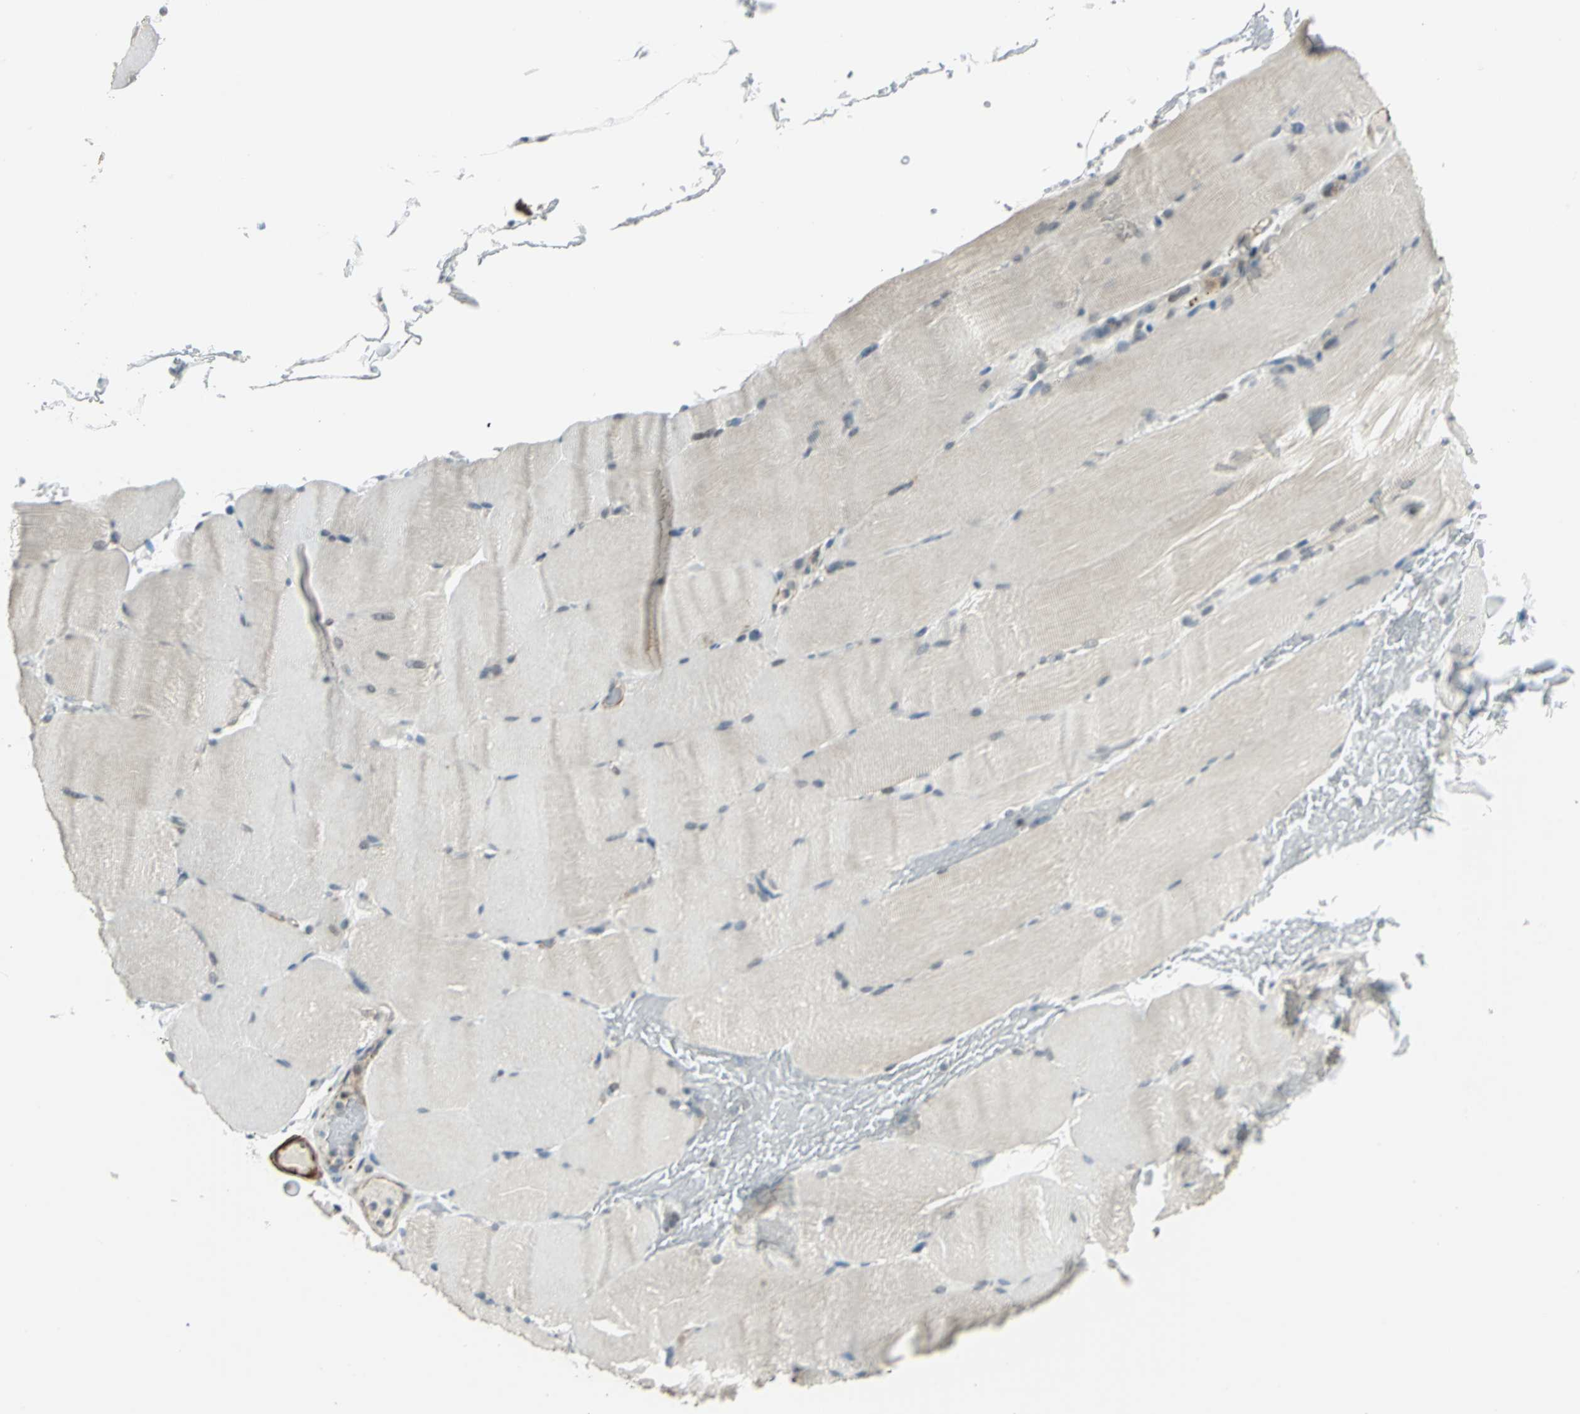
{"staining": {"intensity": "negative", "quantity": "none", "location": "none"}, "tissue": "skeletal muscle", "cell_type": "Myocytes", "image_type": "normal", "snomed": [{"axis": "morphology", "description": "Normal tissue, NOS"}, {"axis": "topography", "description": "Skeletal muscle"}, {"axis": "topography", "description": "Parathyroid gland"}], "caption": "A photomicrograph of skeletal muscle stained for a protein reveals no brown staining in myocytes. (Stains: DAB (3,3'-diaminobenzidine) IHC with hematoxylin counter stain, Microscopy: brightfield microscopy at high magnification).", "gene": "MTA1", "patient": {"sex": "female", "age": 37}}